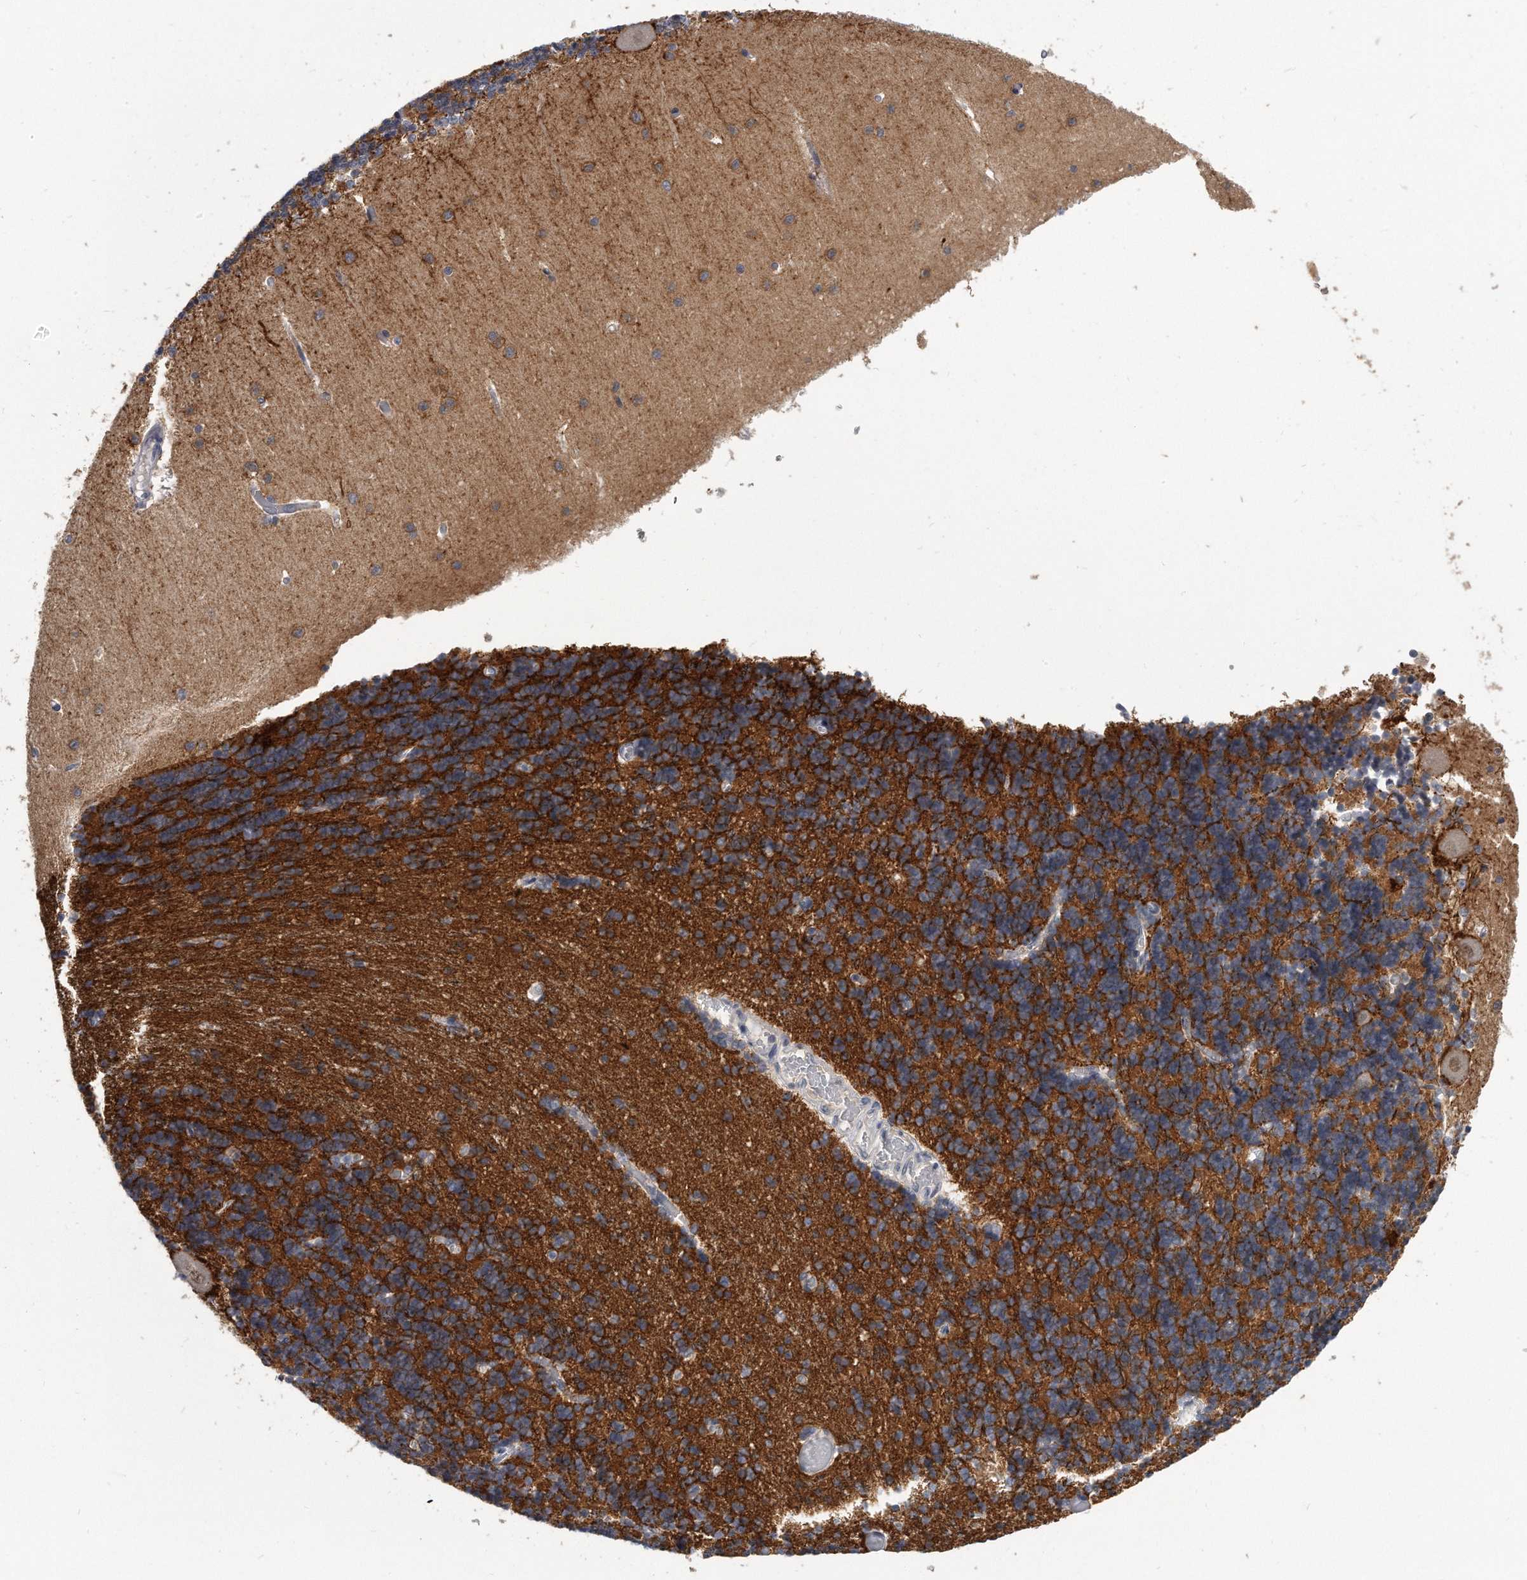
{"staining": {"intensity": "moderate", "quantity": "25%-75%", "location": "cytoplasmic/membranous"}, "tissue": "cerebellum", "cell_type": "Cells in granular layer", "image_type": "normal", "snomed": [{"axis": "morphology", "description": "Normal tissue, NOS"}, {"axis": "topography", "description": "Cerebellum"}], "caption": "A brown stain highlights moderate cytoplasmic/membranous staining of a protein in cells in granular layer of normal cerebellum.", "gene": "KLHL7", "patient": {"sex": "male", "age": 37}}